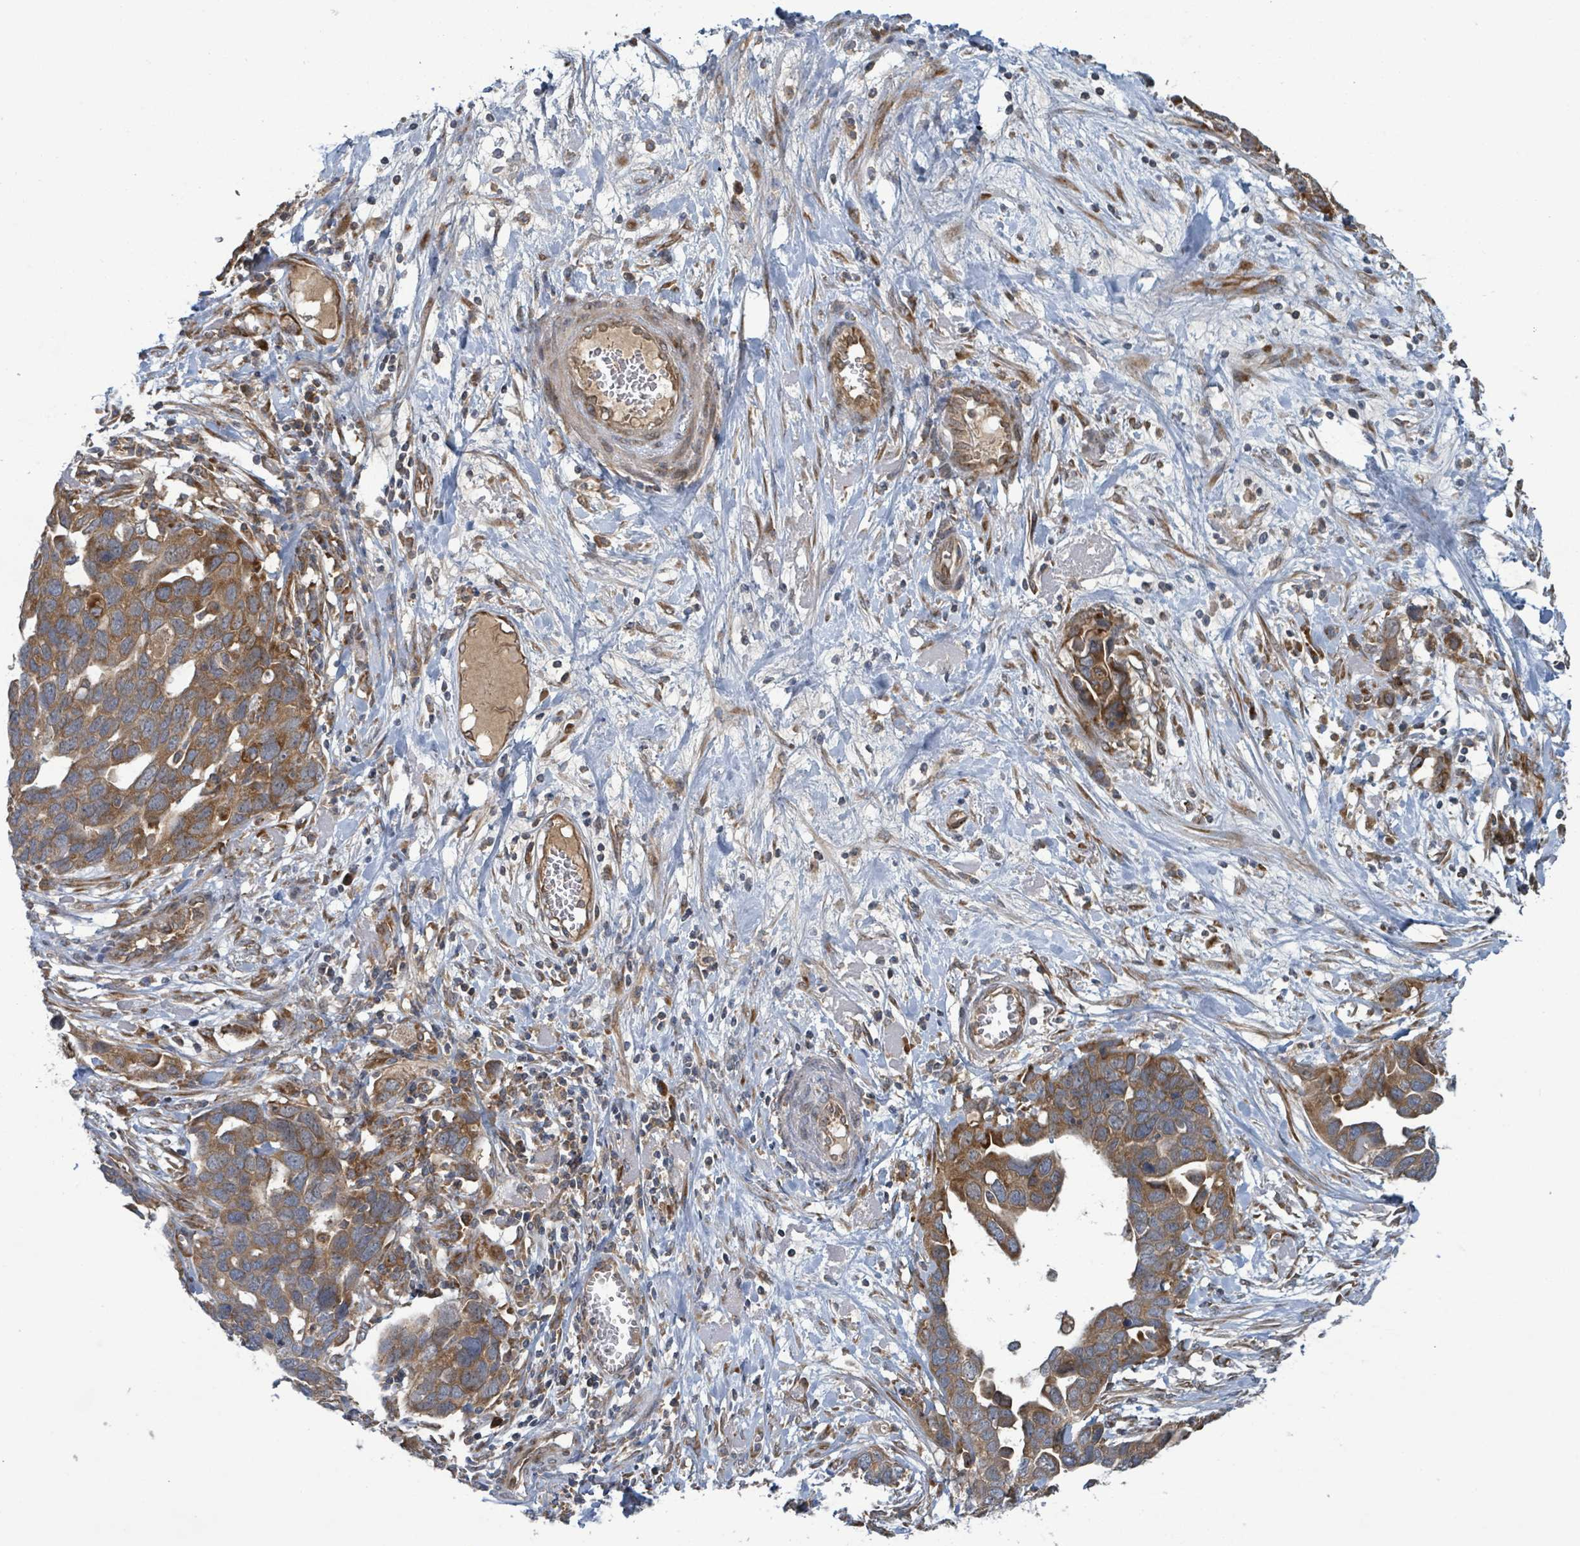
{"staining": {"intensity": "moderate", "quantity": ">75%", "location": "cytoplasmic/membranous"}, "tissue": "ovarian cancer", "cell_type": "Tumor cells", "image_type": "cancer", "snomed": [{"axis": "morphology", "description": "Cystadenocarcinoma, serous, NOS"}, {"axis": "topography", "description": "Ovary"}], "caption": "IHC of human ovarian cancer demonstrates medium levels of moderate cytoplasmic/membranous expression in approximately >75% of tumor cells. (Brightfield microscopy of DAB IHC at high magnification).", "gene": "OR51E1", "patient": {"sex": "female", "age": 54}}